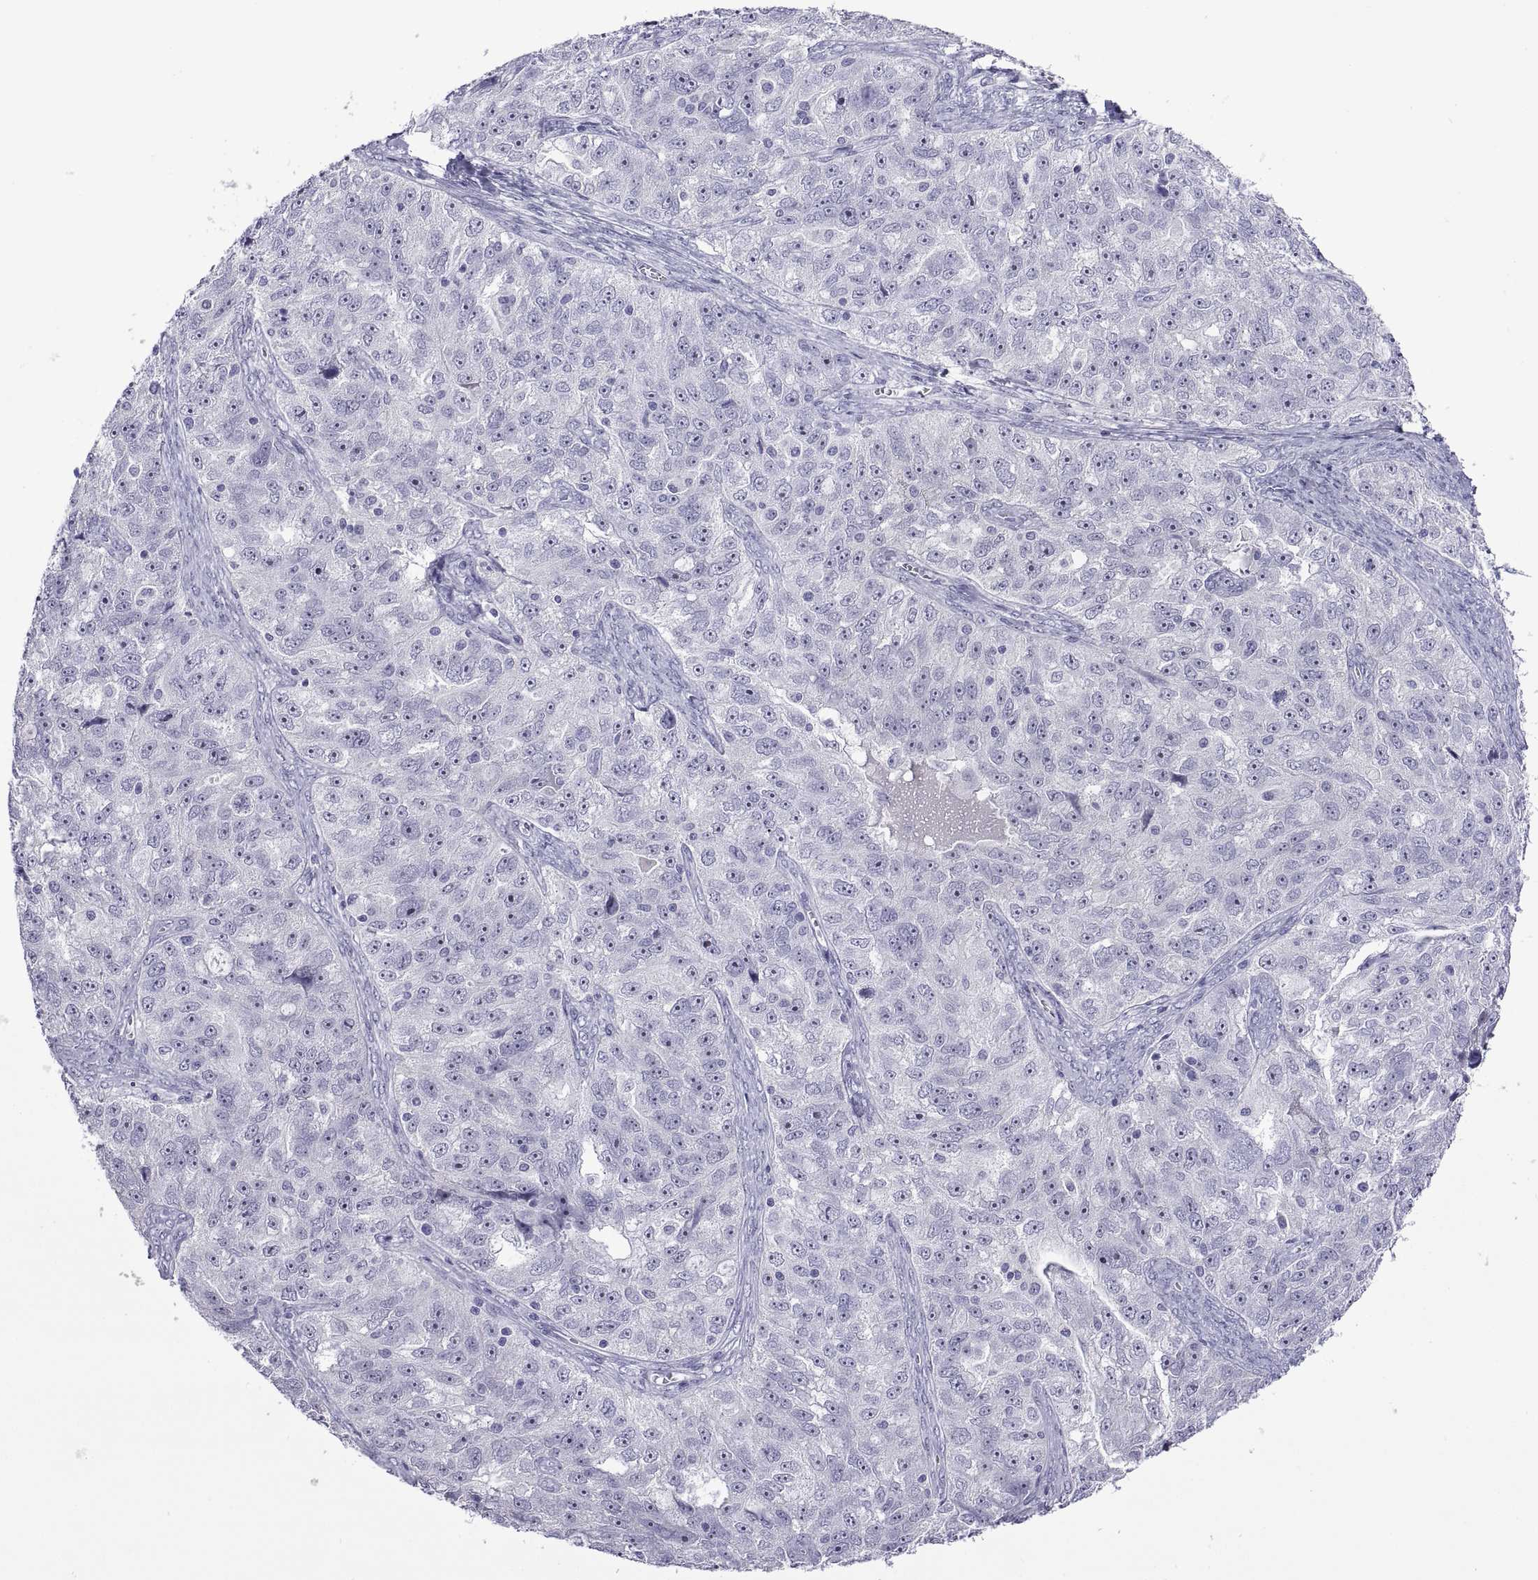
{"staining": {"intensity": "negative", "quantity": "none", "location": "none"}, "tissue": "ovarian cancer", "cell_type": "Tumor cells", "image_type": "cancer", "snomed": [{"axis": "morphology", "description": "Cystadenocarcinoma, serous, NOS"}, {"axis": "topography", "description": "Ovary"}], "caption": "An image of ovarian cancer (serous cystadenocarcinoma) stained for a protein shows no brown staining in tumor cells.", "gene": "VSX2", "patient": {"sex": "female", "age": 51}}